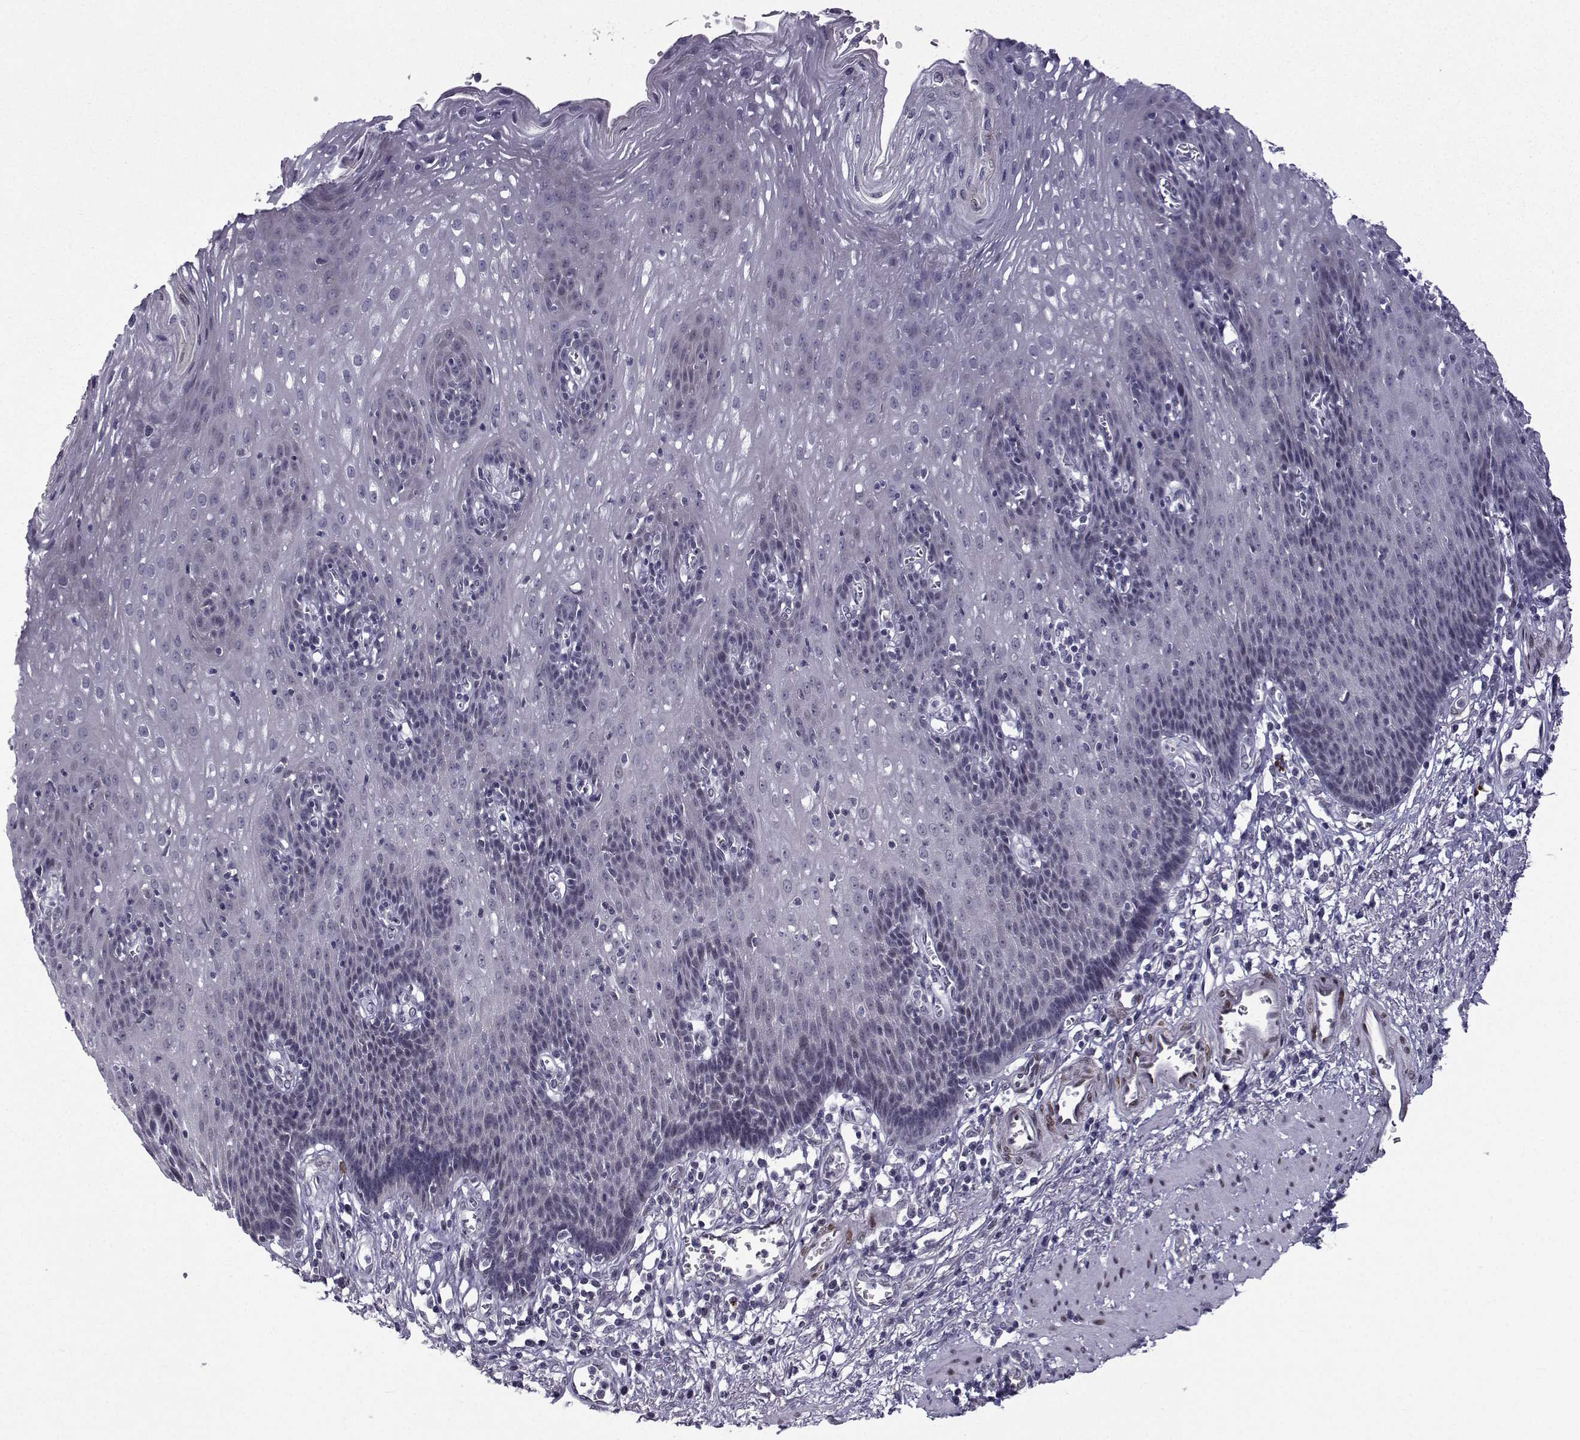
{"staining": {"intensity": "negative", "quantity": "none", "location": "none"}, "tissue": "esophagus", "cell_type": "Squamous epithelial cells", "image_type": "normal", "snomed": [{"axis": "morphology", "description": "Normal tissue, NOS"}, {"axis": "topography", "description": "Esophagus"}], "caption": "This is a micrograph of IHC staining of normal esophagus, which shows no expression in squamous epithelial cells. (DAB IHC visualized using brightfield microscopy, high magnification).", "gene": "RBM24", "patient": {"sex": "male", "age": 57}}